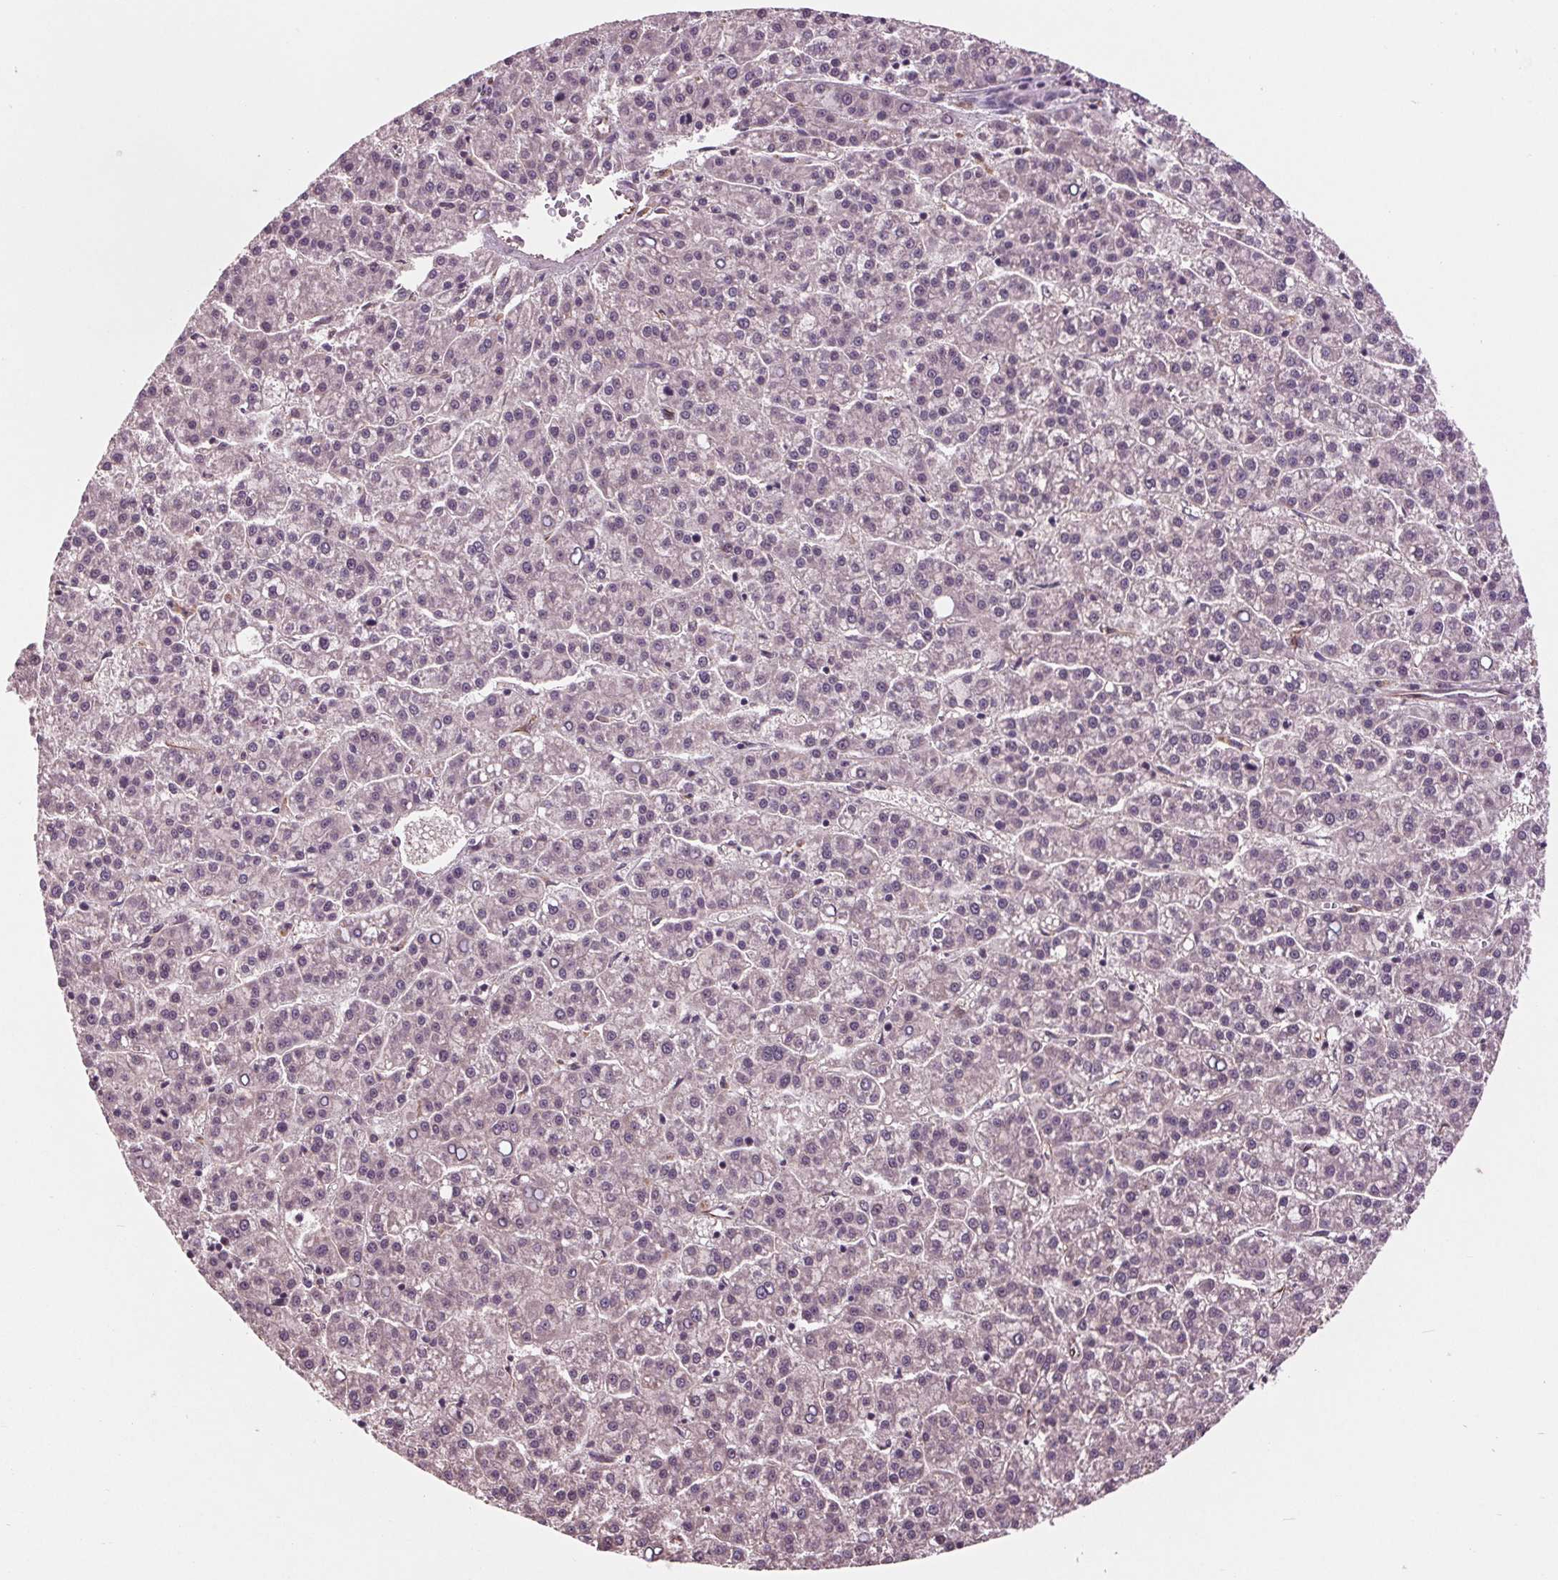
{"staining": {"intensity": "negative", "quantity": "none", "location": "none"}, "tissue": "liver cancer", "cell_type": "Tumor cells", "image_type": "cancer", "snomed": [{"axis": "morphology", "description": "Carcinoma, Hepatocellular, NOS"}, {"axis": "topography", "description": "Liver"}], "caption": "A histopathology image of liver cancer stained for a protein displays no brown staining in tumor cells.", "gene": "MAPK8", "patient": {"sex": "female", "age": 58}}